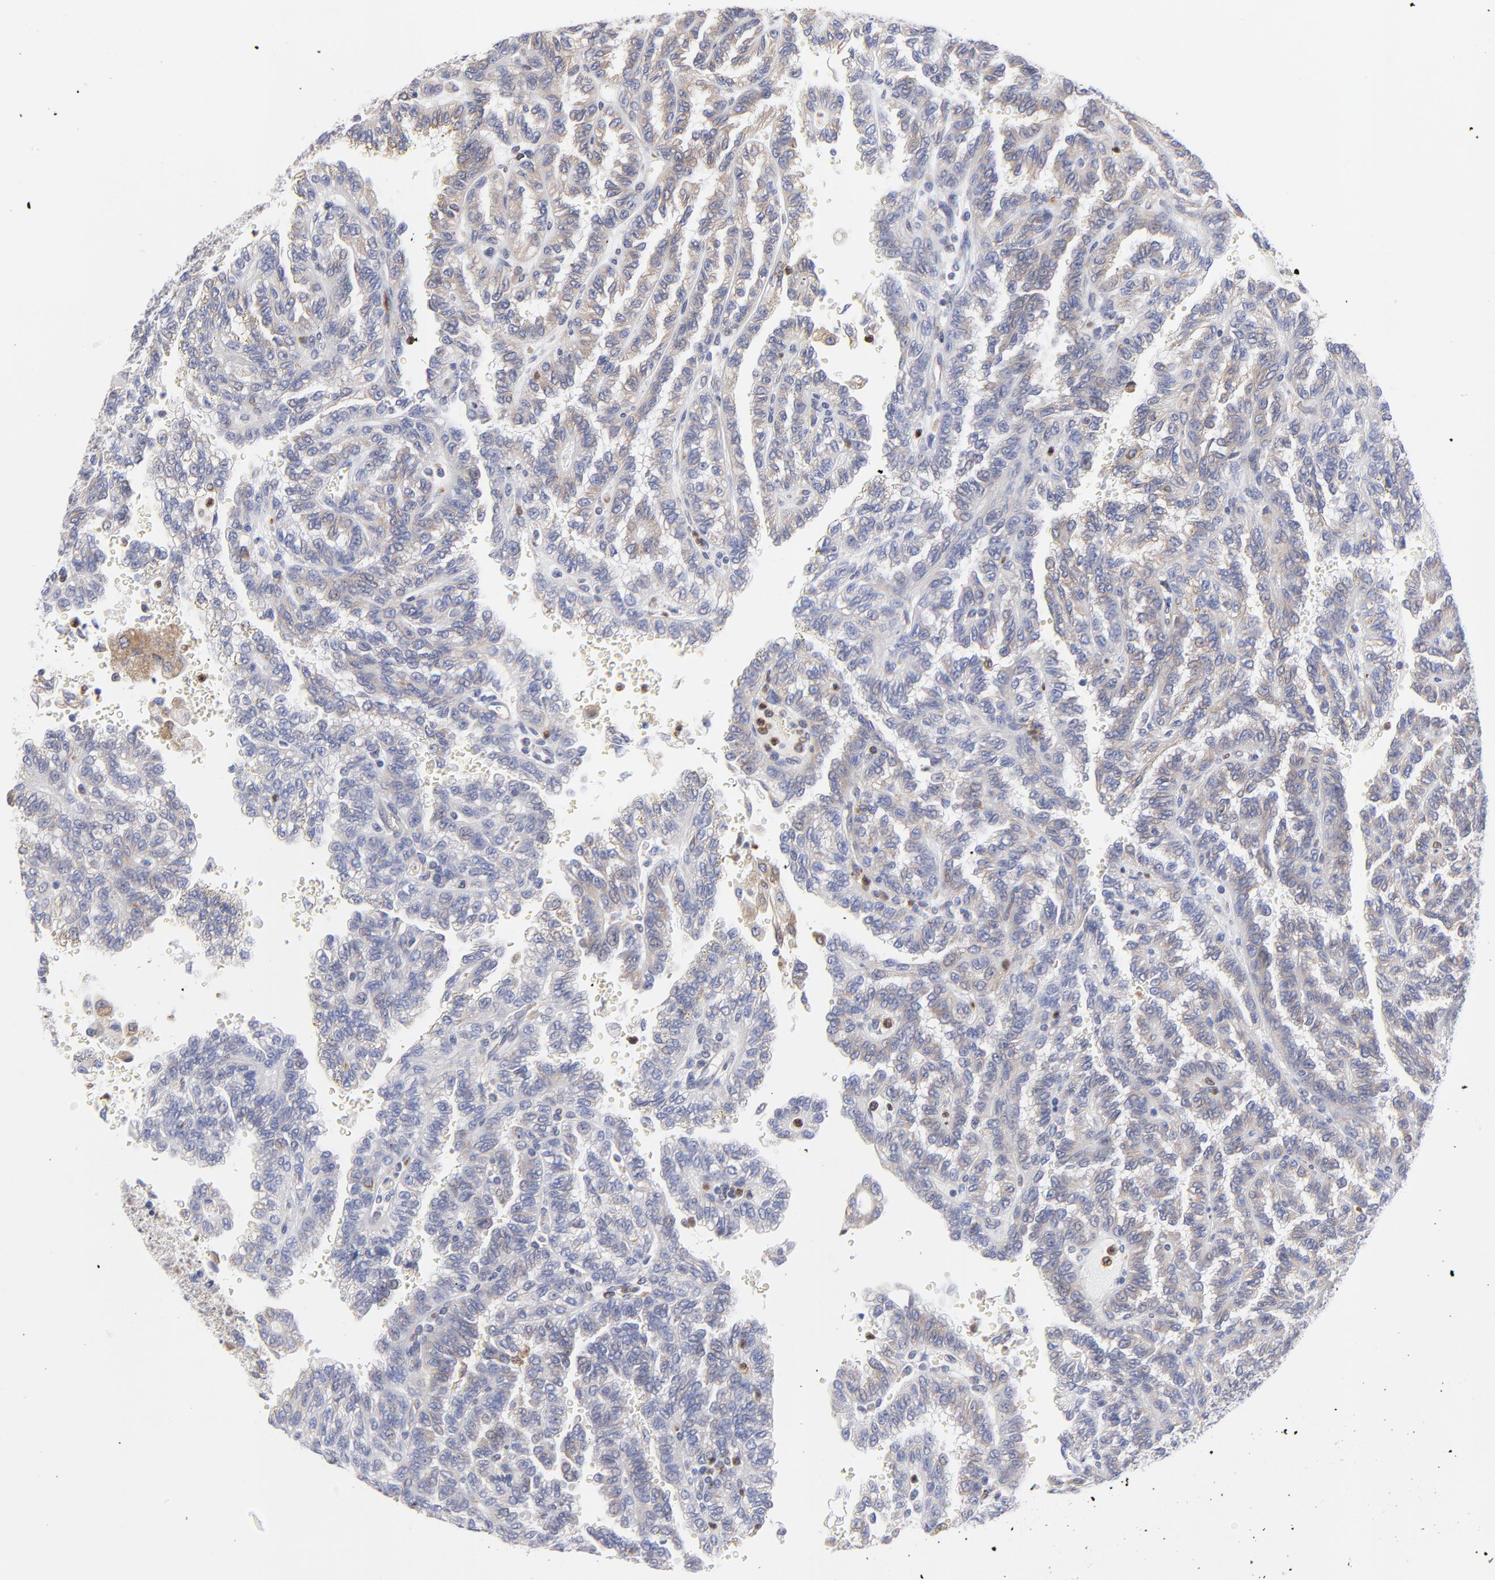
{"staining": {"intensity": "weak", "quantity": ">75%", "location": "cytoplasmic/membranous"}, "tissue": "renal cancer", "cell_type": "Tumor cells", "image_type": "cancer", "snomed": [{"axis": "morphology", "description": "Inflammation, NOS"}, {"axis": "morphology", "description": "Adenocarcinoma, NOS"}, {"axis": "topography", "description": "Kidney"}], "caption": "DAB (3,3'-diaminobenzidine) immunohistochemical staining of human renal cancer (adenocarcinoma) displays weak cytoplasmic/membranous protein expression in about >75% of tumor cells.", "gene": "MOSPD2", "patient": {"sex": "male", "age": 68}}